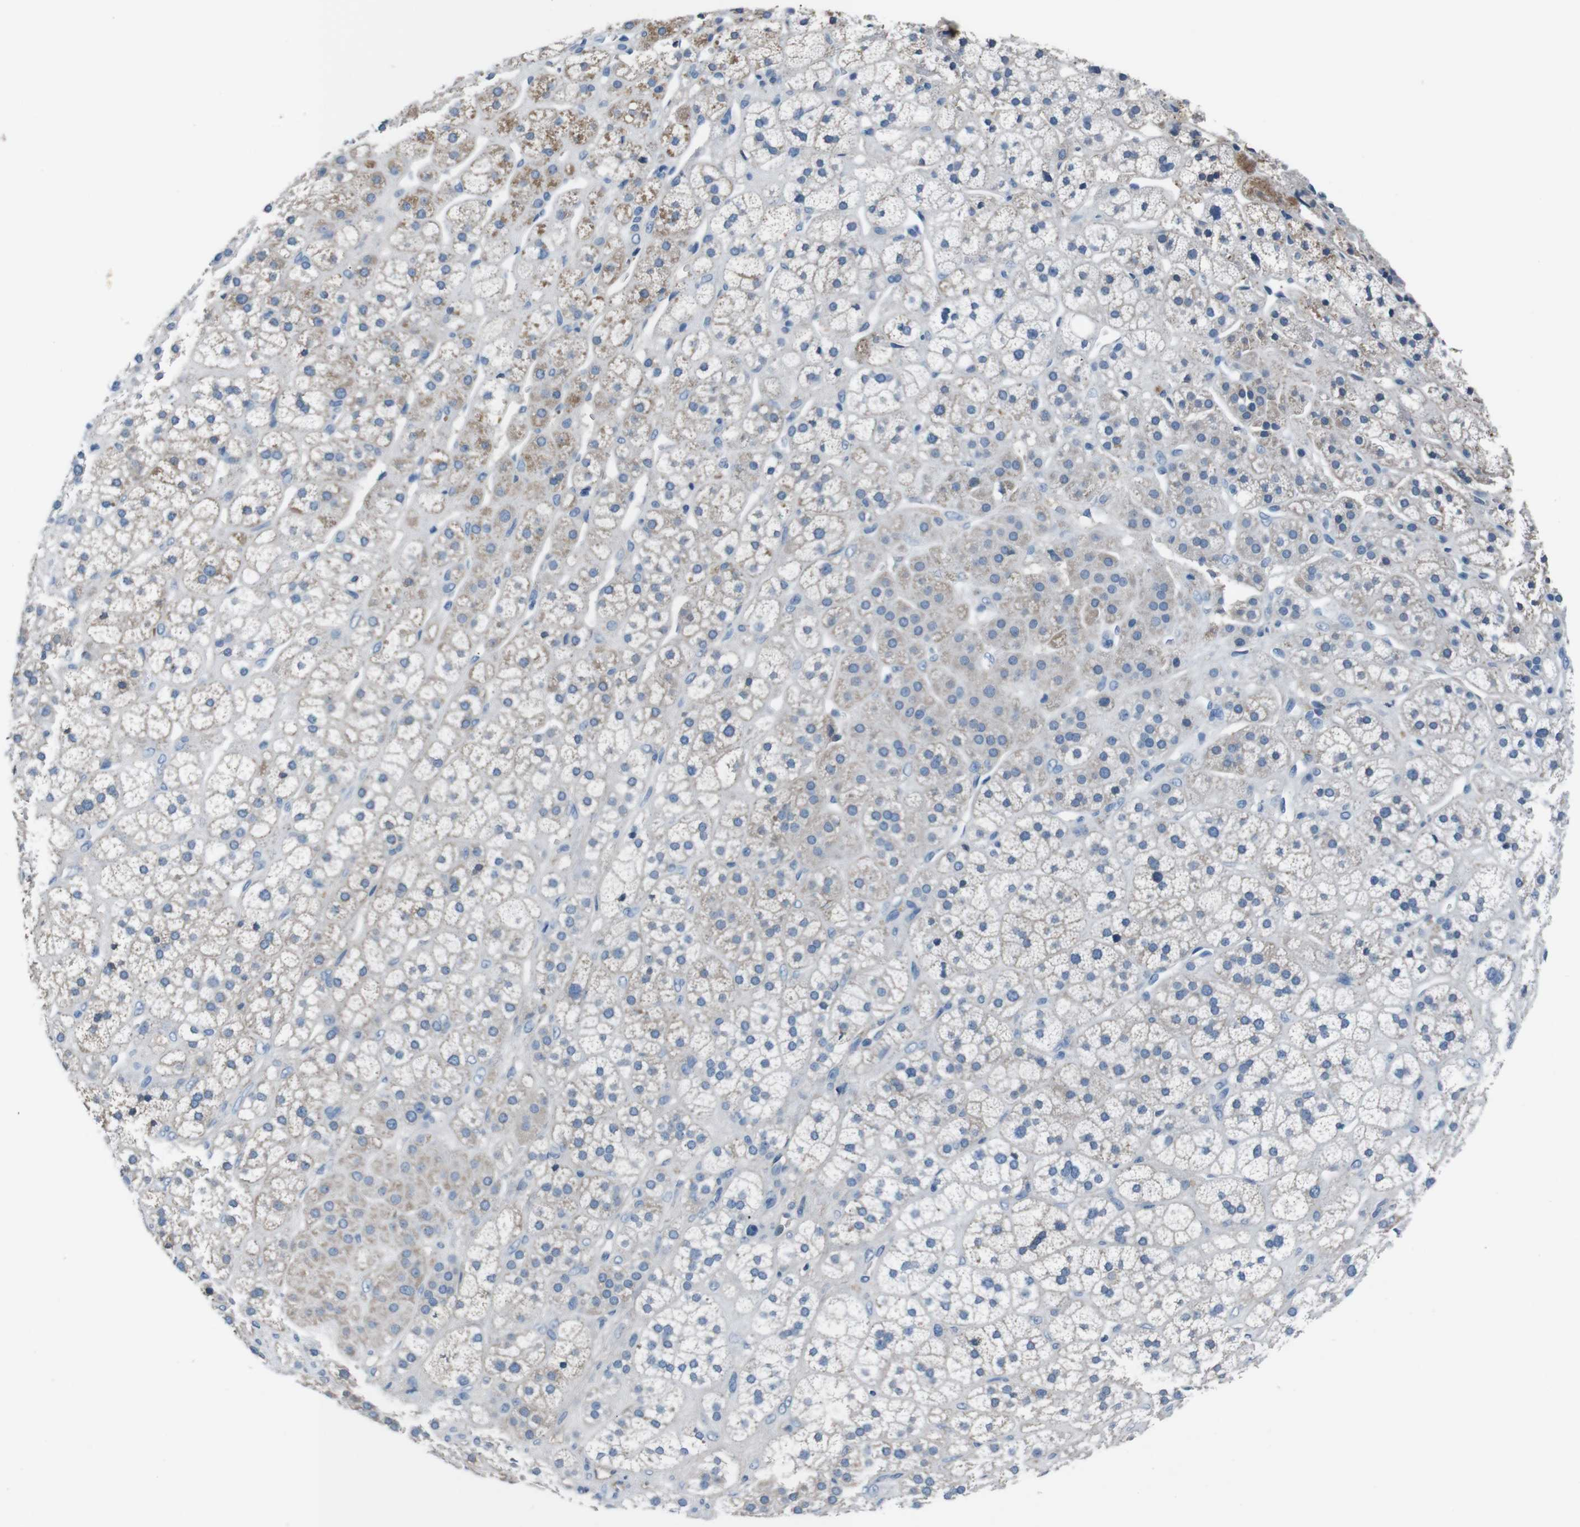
{"staining": {"intensity": "weak", "quantity": "25%-75%", "location": "cytoplasmic/membranous"}, "tissue": "adrenal gland", "cell_type": "Glandular cells", "image_type": "normal", "snomed": [{"axis": "morphology", "description": "Normal tissue, NOS"}, {"axis": "topography", "description": "Adrenal gland"}], "caption": "Immunohistochemical staining of unremarkable human adrenal gland shows 25%-75% levels of weak cytoplasmic/membranous protein positivity in about 25%-75% of glandular cells. The staining was performed using DAB (3,3'-diaminobenzidine), with brown indicating positive protein expression. Nuclei are stained blue with hematoxylin.", "gene": "LEP", "patient": {"sex": "male", "age": 56}}